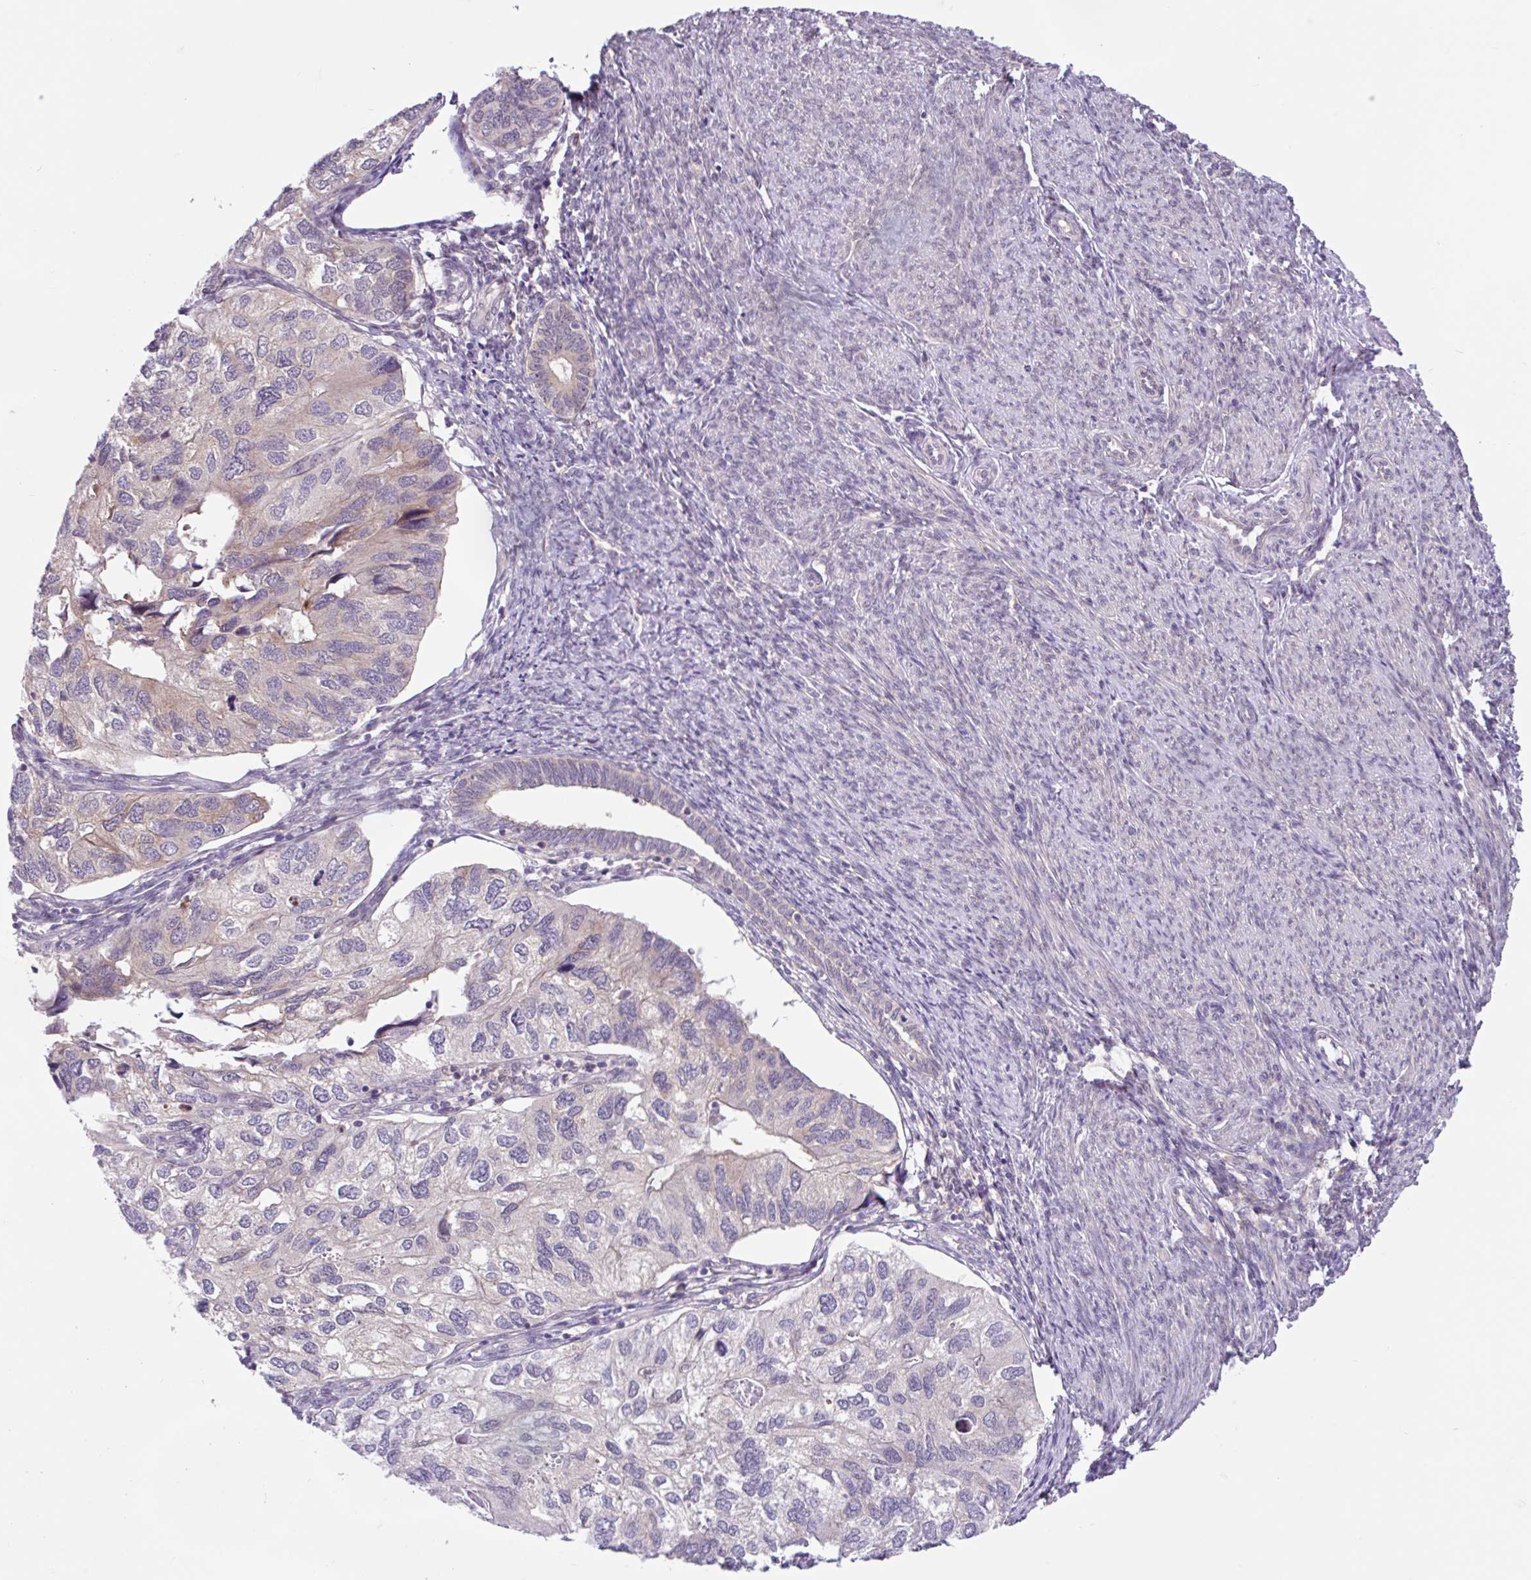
{"staining": {"intensity": "moderate", "quantity": "<25%", "location": "cytoplasmic/membranous"}, "tissue": "endometrial cancer", "cell_type": "Tumor cells", "image_type": "cancer", "snomed": [{"axis": "morphology", "description": "Carcinoma, NOS"}, {"axis": "topography", "description": "Uterus"}], "caption": "Human carcinoma (endometrial) stained with a protein marker displays moderate staining in tumor cells.", "gene": "RALBP1", "patient": {"sex": "female", "age": 76}}